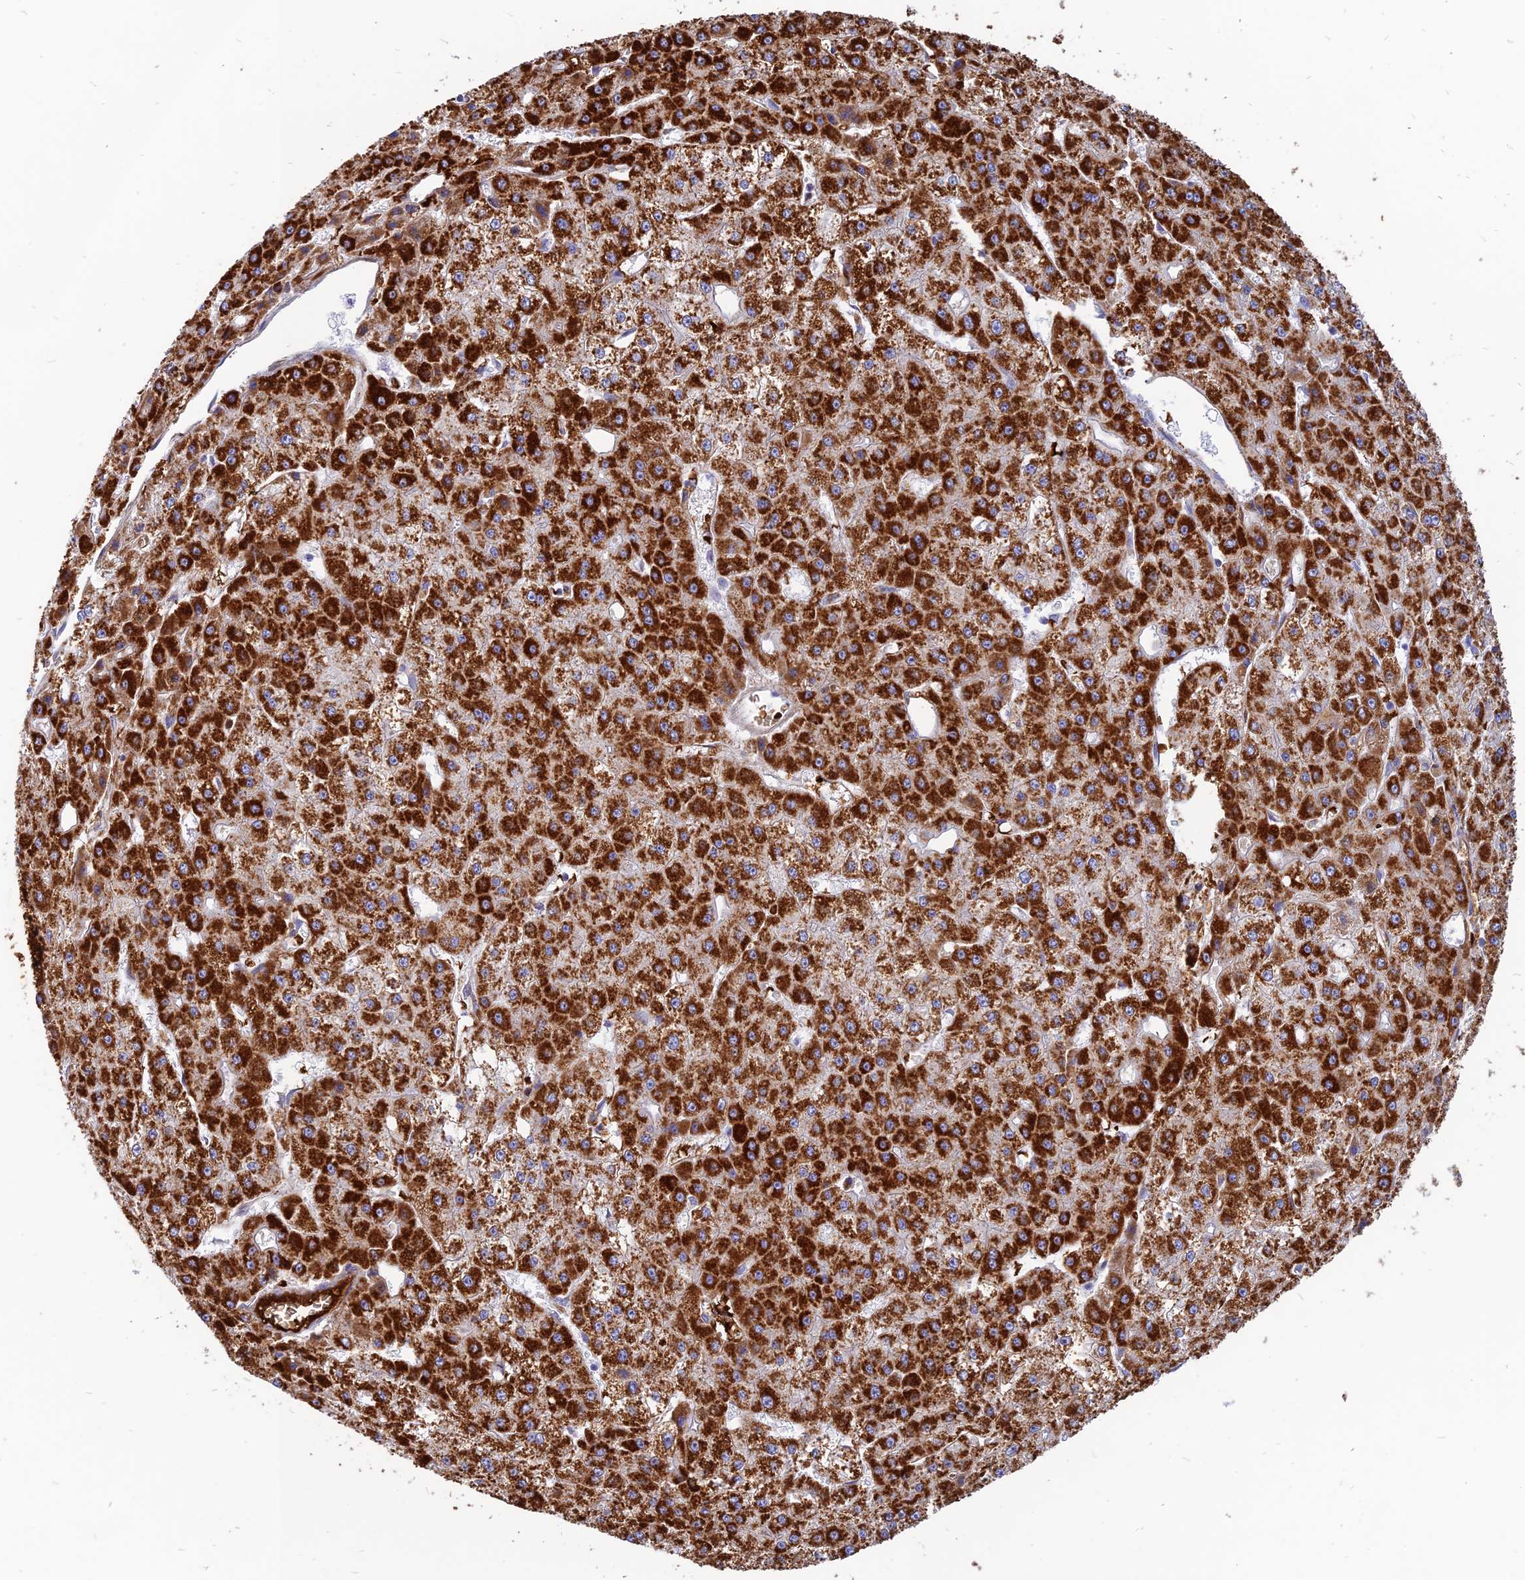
{"staining": {"intensity": "strong", "quantity": ">75%", "location": "cytoplasmic/membranous"}, "tissue": "liver cancer", "cell_type": "Tumor cells", "image_type": "cancer", "snomed": [{"axis": "morphology", "description": "Carcinoma, Hepatocellular, NOS"}, {"axis": "topography", "description": "Liver"}], "caption": "IHC (DAB (3,3'-diaminobenzidine)) staining of liver cancer reveals strong cytoplasmic/membranous protein expression in about >75% of tumor cells. Nuclei are stained in blue.", "gene": "HHAT", "patient": {"sex": "male", "age": 47}}